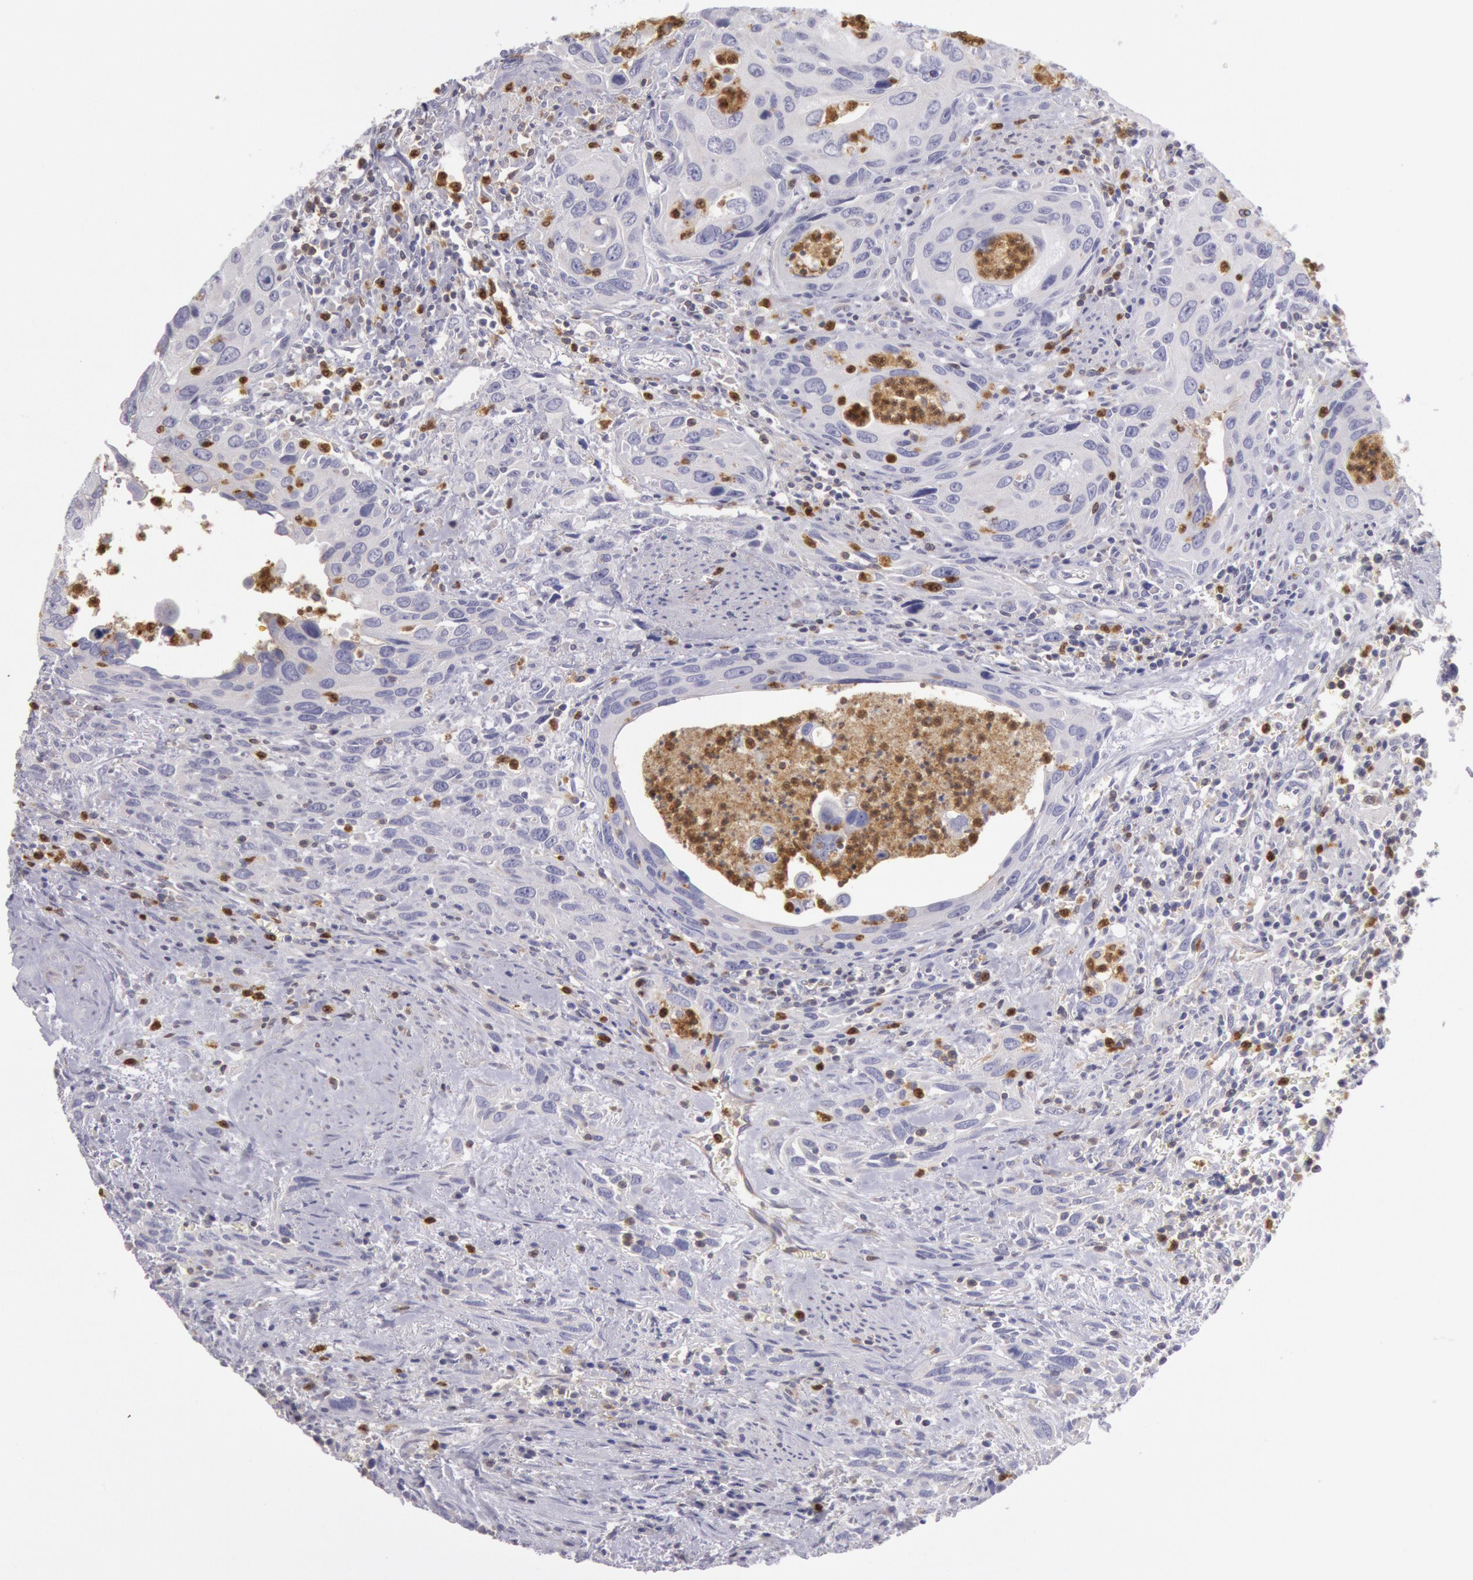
{"staining": {"intensity": "negative", "quantity": "none", "location": "none"}, "tissue": "urothelial cancer", "cell_type": "Tumor cells", "image_type": "cancer", "snomed": [{"axis": "morphology", "description": "Urothelial carcinoma, High grade"}, {"axis": "topography", "description": "Urinary bladder"}], "caption": "Micrograph shows no protein staining in tumor cells of urothelial carcinoma (high-grade) tissue.", "gene": "RAB27A", "patient": {"sex": "male", "age": 71}}